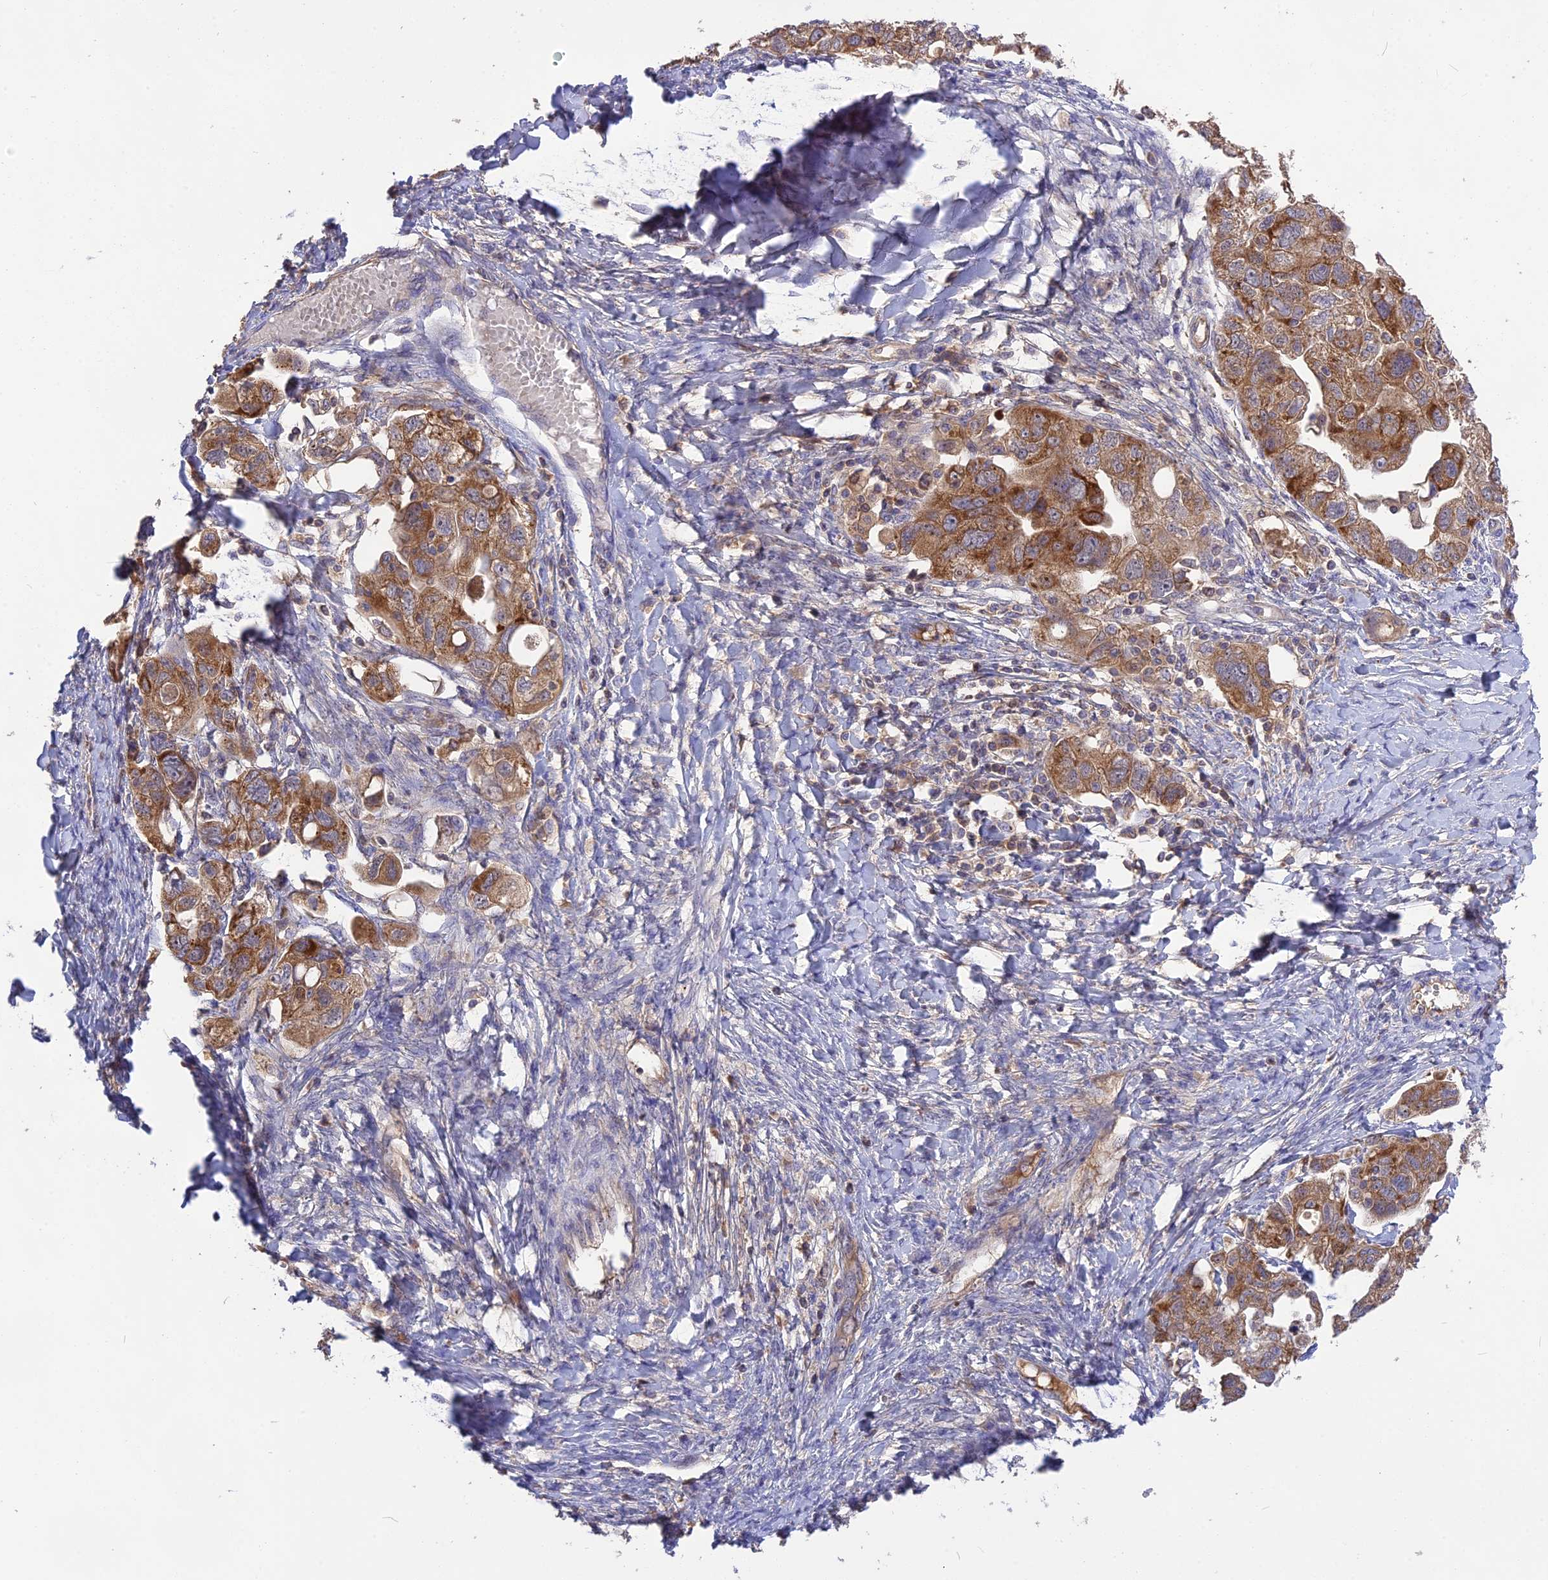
{"staining": {"intensity": "moderate", "quantity": ">75%", "location": "cytoplasmic/membranous"}, "tissue": "ovarian cancer", "cell_type": "Tumor cells", "image_type": "cancer", "snomed": [{"axis": "morphology", "description": "Carcinoma, NOS"}, {"axis": "morphology", "description": "Cystadenocarcinoma, serous, NOS"}, {"axis": "topography", "description": "Ovary"}], "caption": "Ovarian cancer (serous cystadenocarcinoma) stained with immunohistochemistry (IHC) demonstrates moderate cytoplasmic/membranous staining in approximately >75% of tumor cells.", "gene": "NUDT8", "patient": {"sex": "female", "age": 69}}